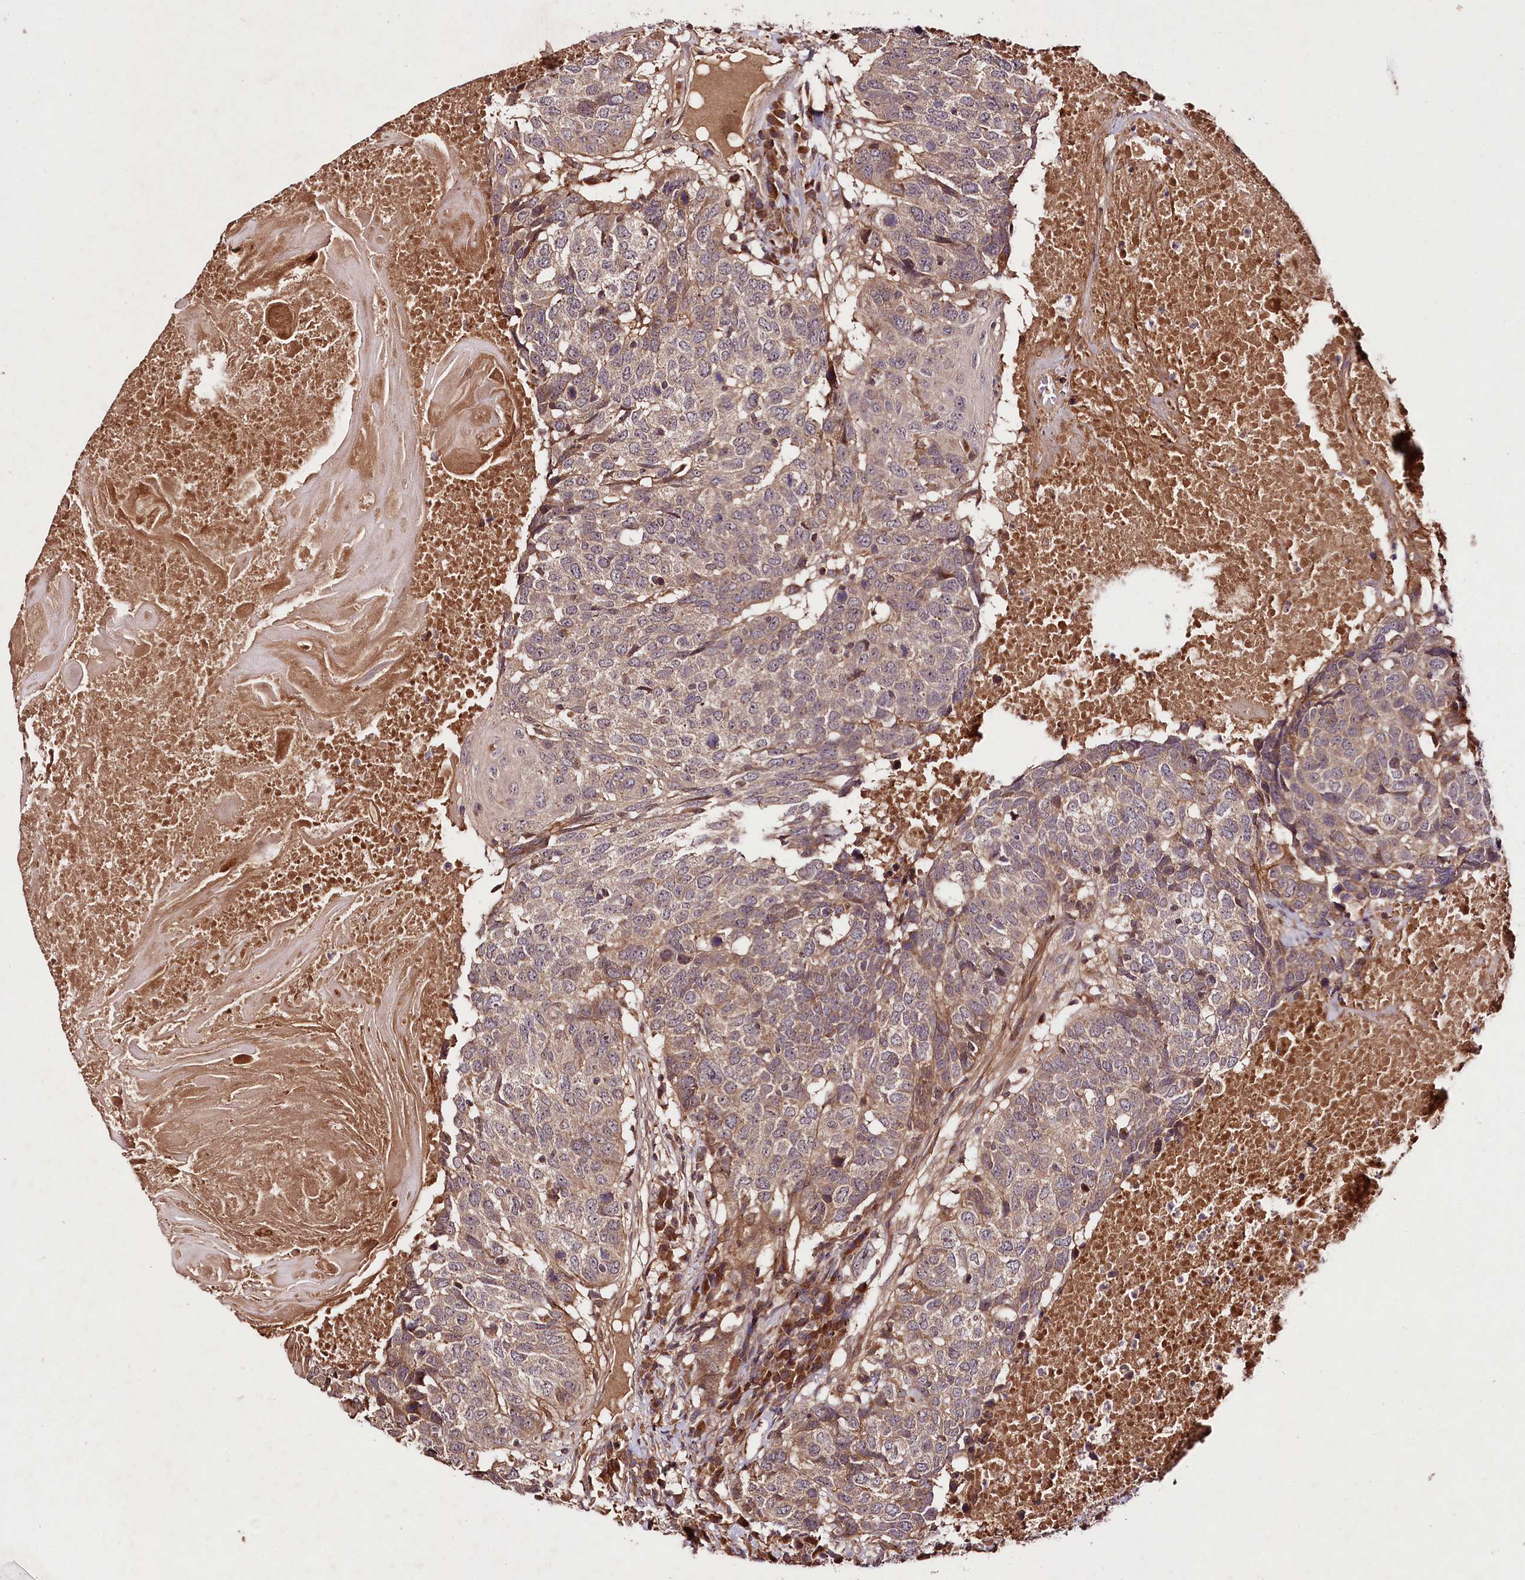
{"staining": {"intensity": "weak", "quantity": ">75%", "location": "cytoplasmic/membranous"}, "tissue": "head and neck cancer", "cell_type": "Tumor cells", "image_type": "cancer", "snomed": [{"axis": "morphology", "description": "Squamous cell carcinoma, NOS"}, {"axis": "topography", "description": "Head-Neck"}], "caption": "Immunohistochemistry (IHC) (DAB) staining of squamous cell carcinoma (head and neck) reveals weak cytoplasmic/membranous protein expression in approximately >75% of tumor cells.", "gene": "TNPO3", "patient": {"sex": "male", "age": 66}}